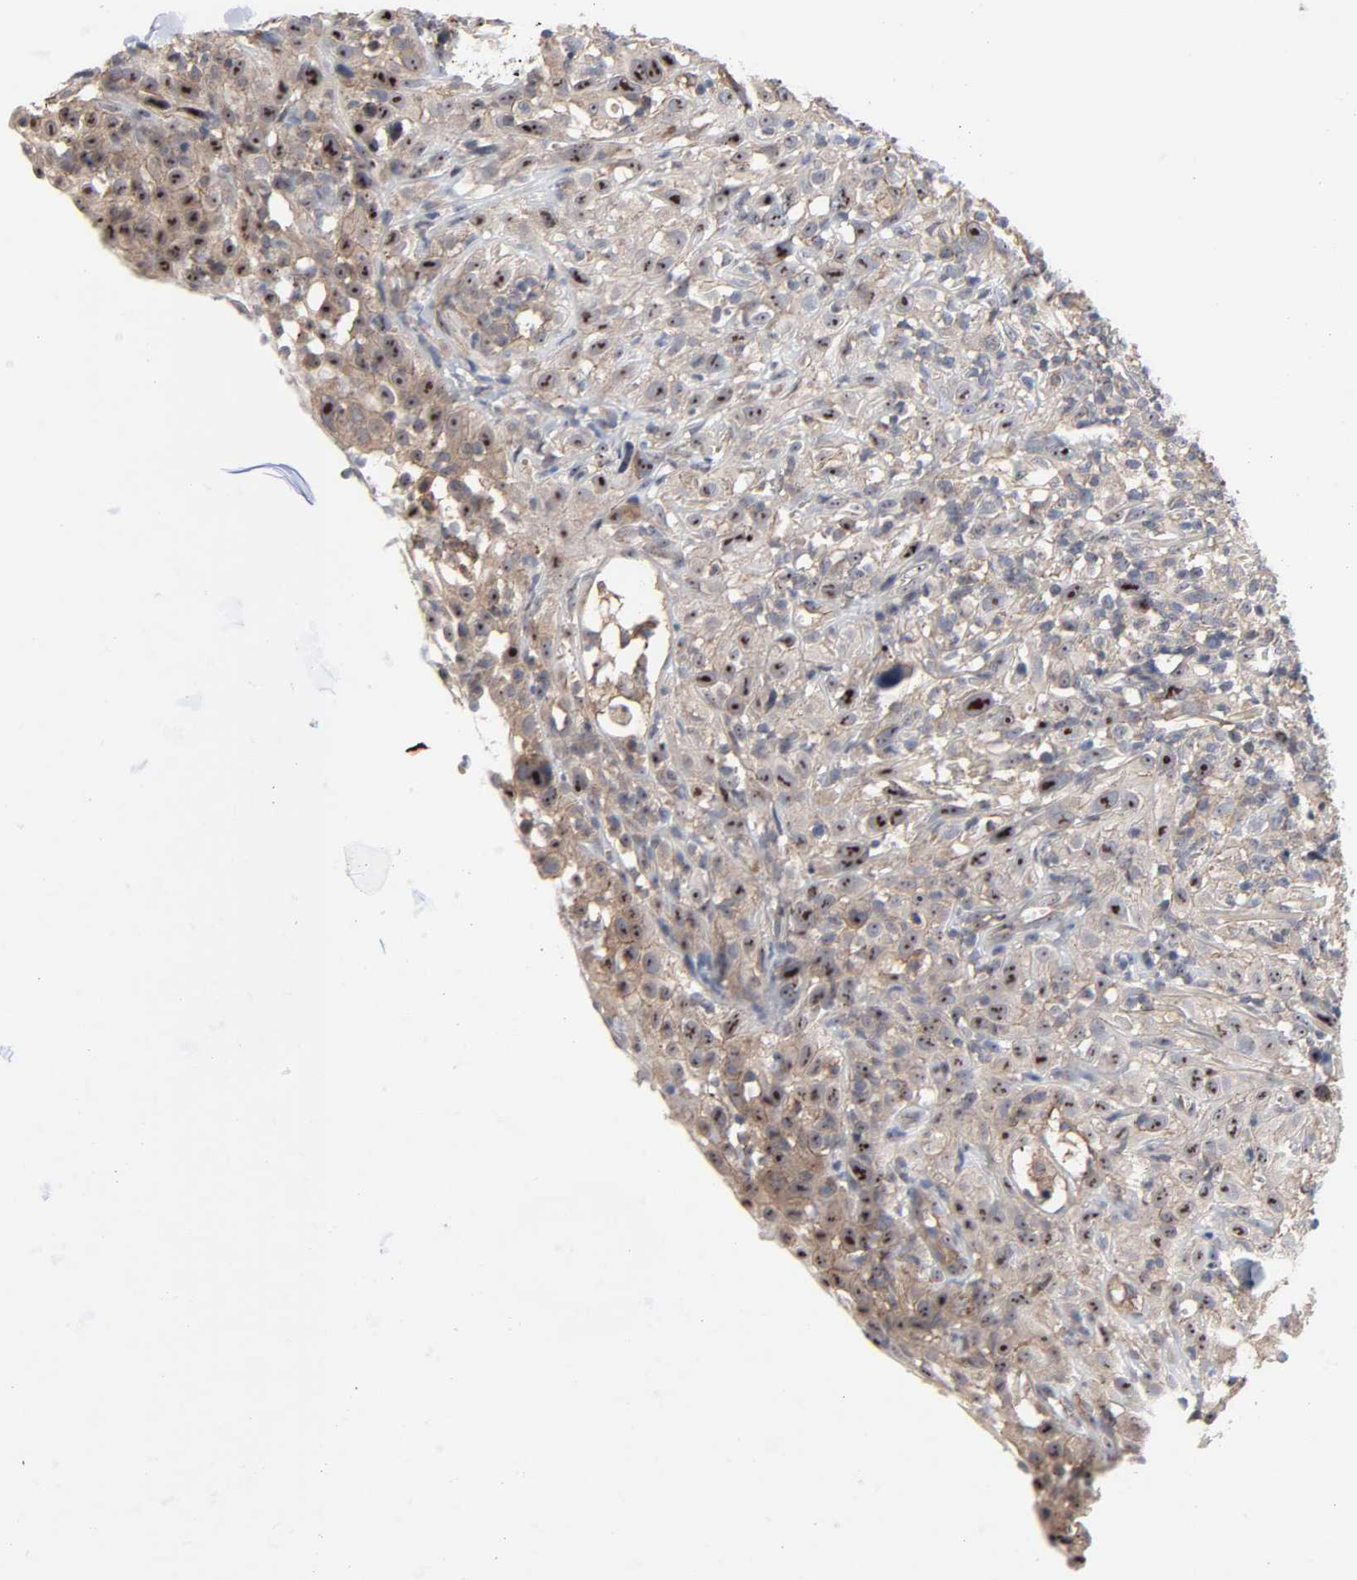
{"staining": {"intensity": "moderate", "quantity": "25%-75%", "location": "cytoplasmic/membranous,nuclear"}, "tissue": "thyroid cancer", "cell_type": "Tumor cells", "image_type": "cancer", "snomed": [{"axis": "morphology", "description": "Carcinoma, NOS"}, {"axis": "topography", "description": "Thyroid gland"}], "caption": "Moderate cytoplasmic/membranous and nuclear expression is identified in approximately 25%-75% of tumor cells in carcinoma (thyroid). Nuclei are stained in blue.", "gene": "DDX10", "patient": {"sex": "female", "age": 77}}